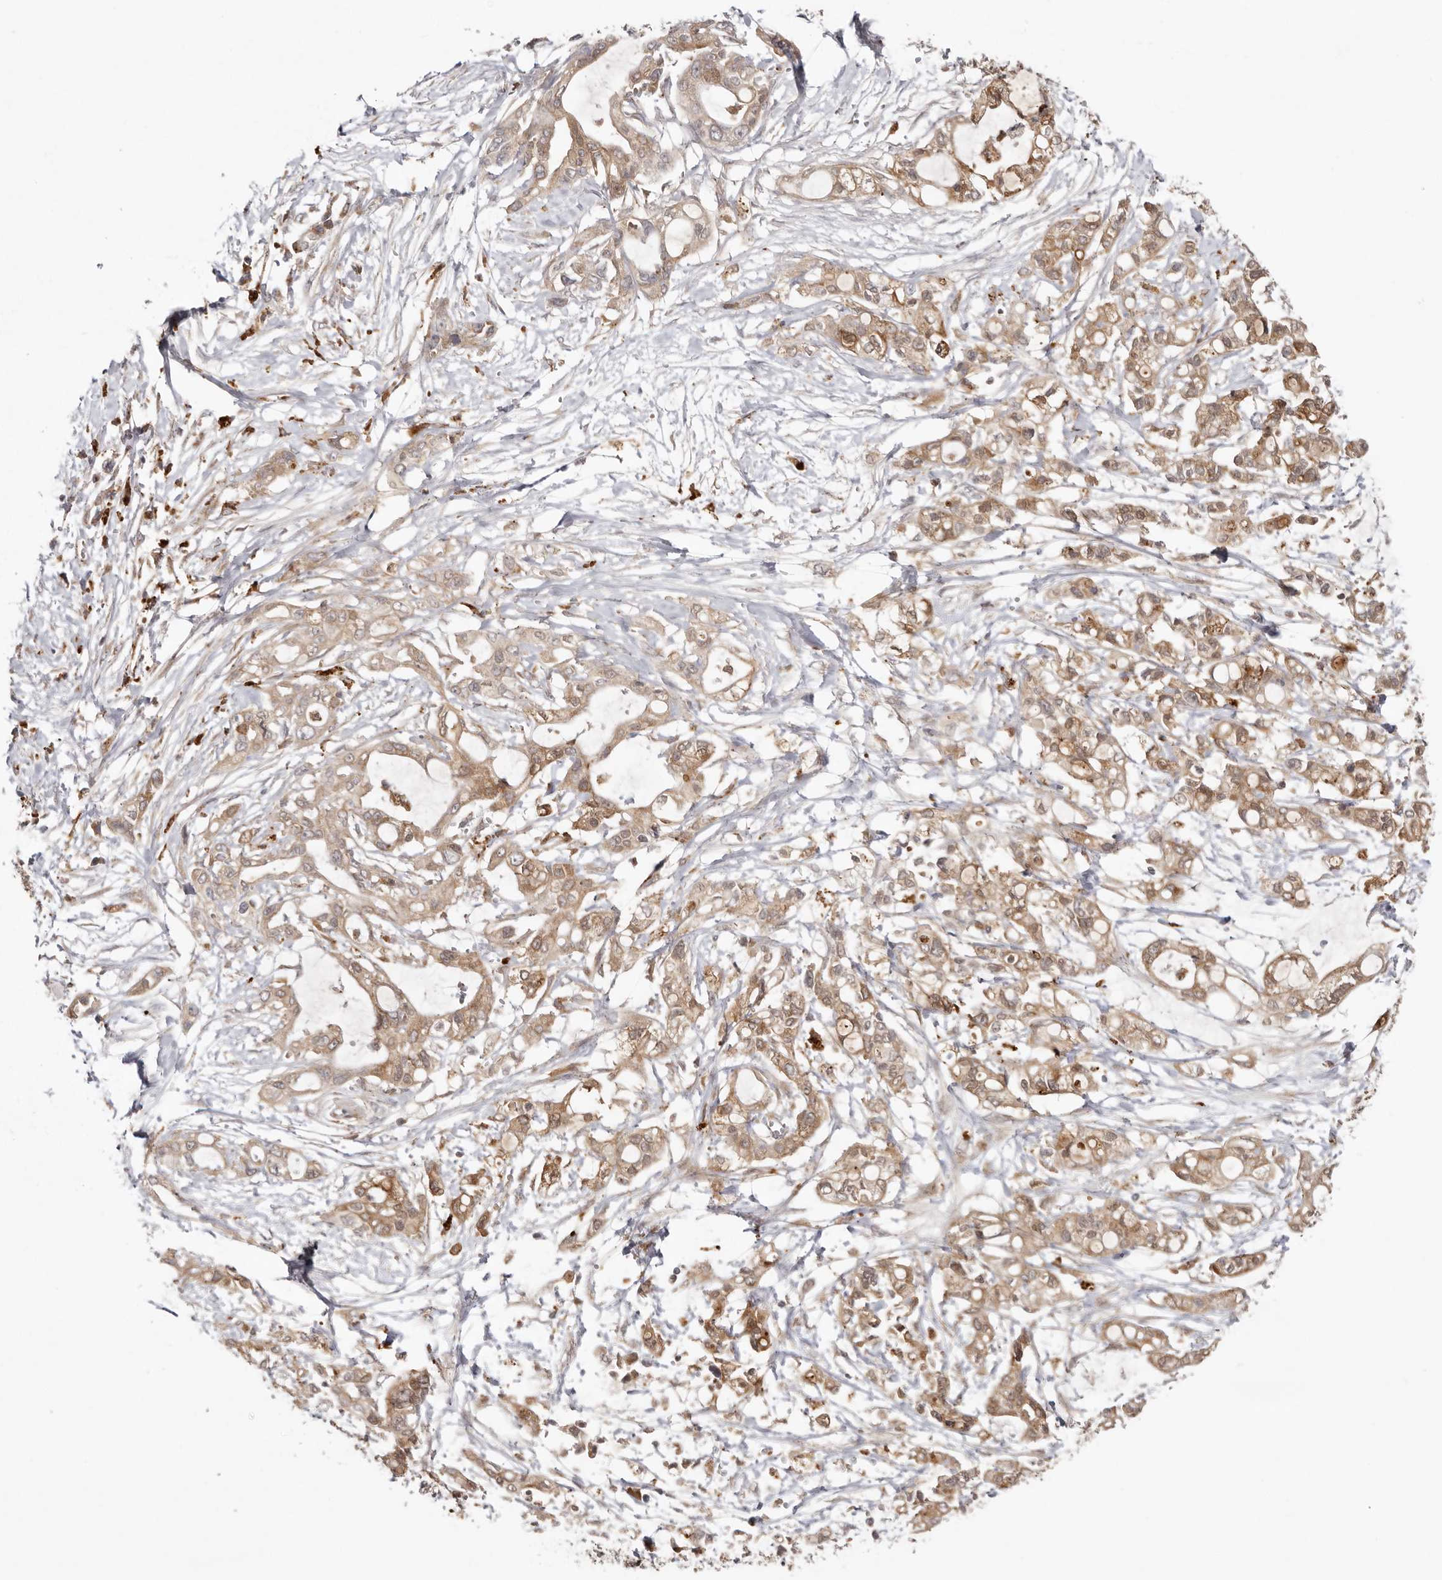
{"staining": {"intensity": "moderate", "quantity": ">75%", "location": "cytoplasmic/membranous"}, "tissue": "pancreatic cancer", "cell_type": "Tumor cells", "image_type": "cancer", "snomed": [{"axis": "morphology", "description": "Adenocarcinoma, NOS"}, {"axis": "topography", "description": "Pancreas"}], "caption": "An immunohistochemistry micrograph of neoplastic tissue is shown. Protein staining in brown labels moderate cytoplasmic/membranous positivity in adenocarcinoma (pancreatic) within tumor cells.", "gene": "GRN", "patient": {"sex": "male", "age": 68}}